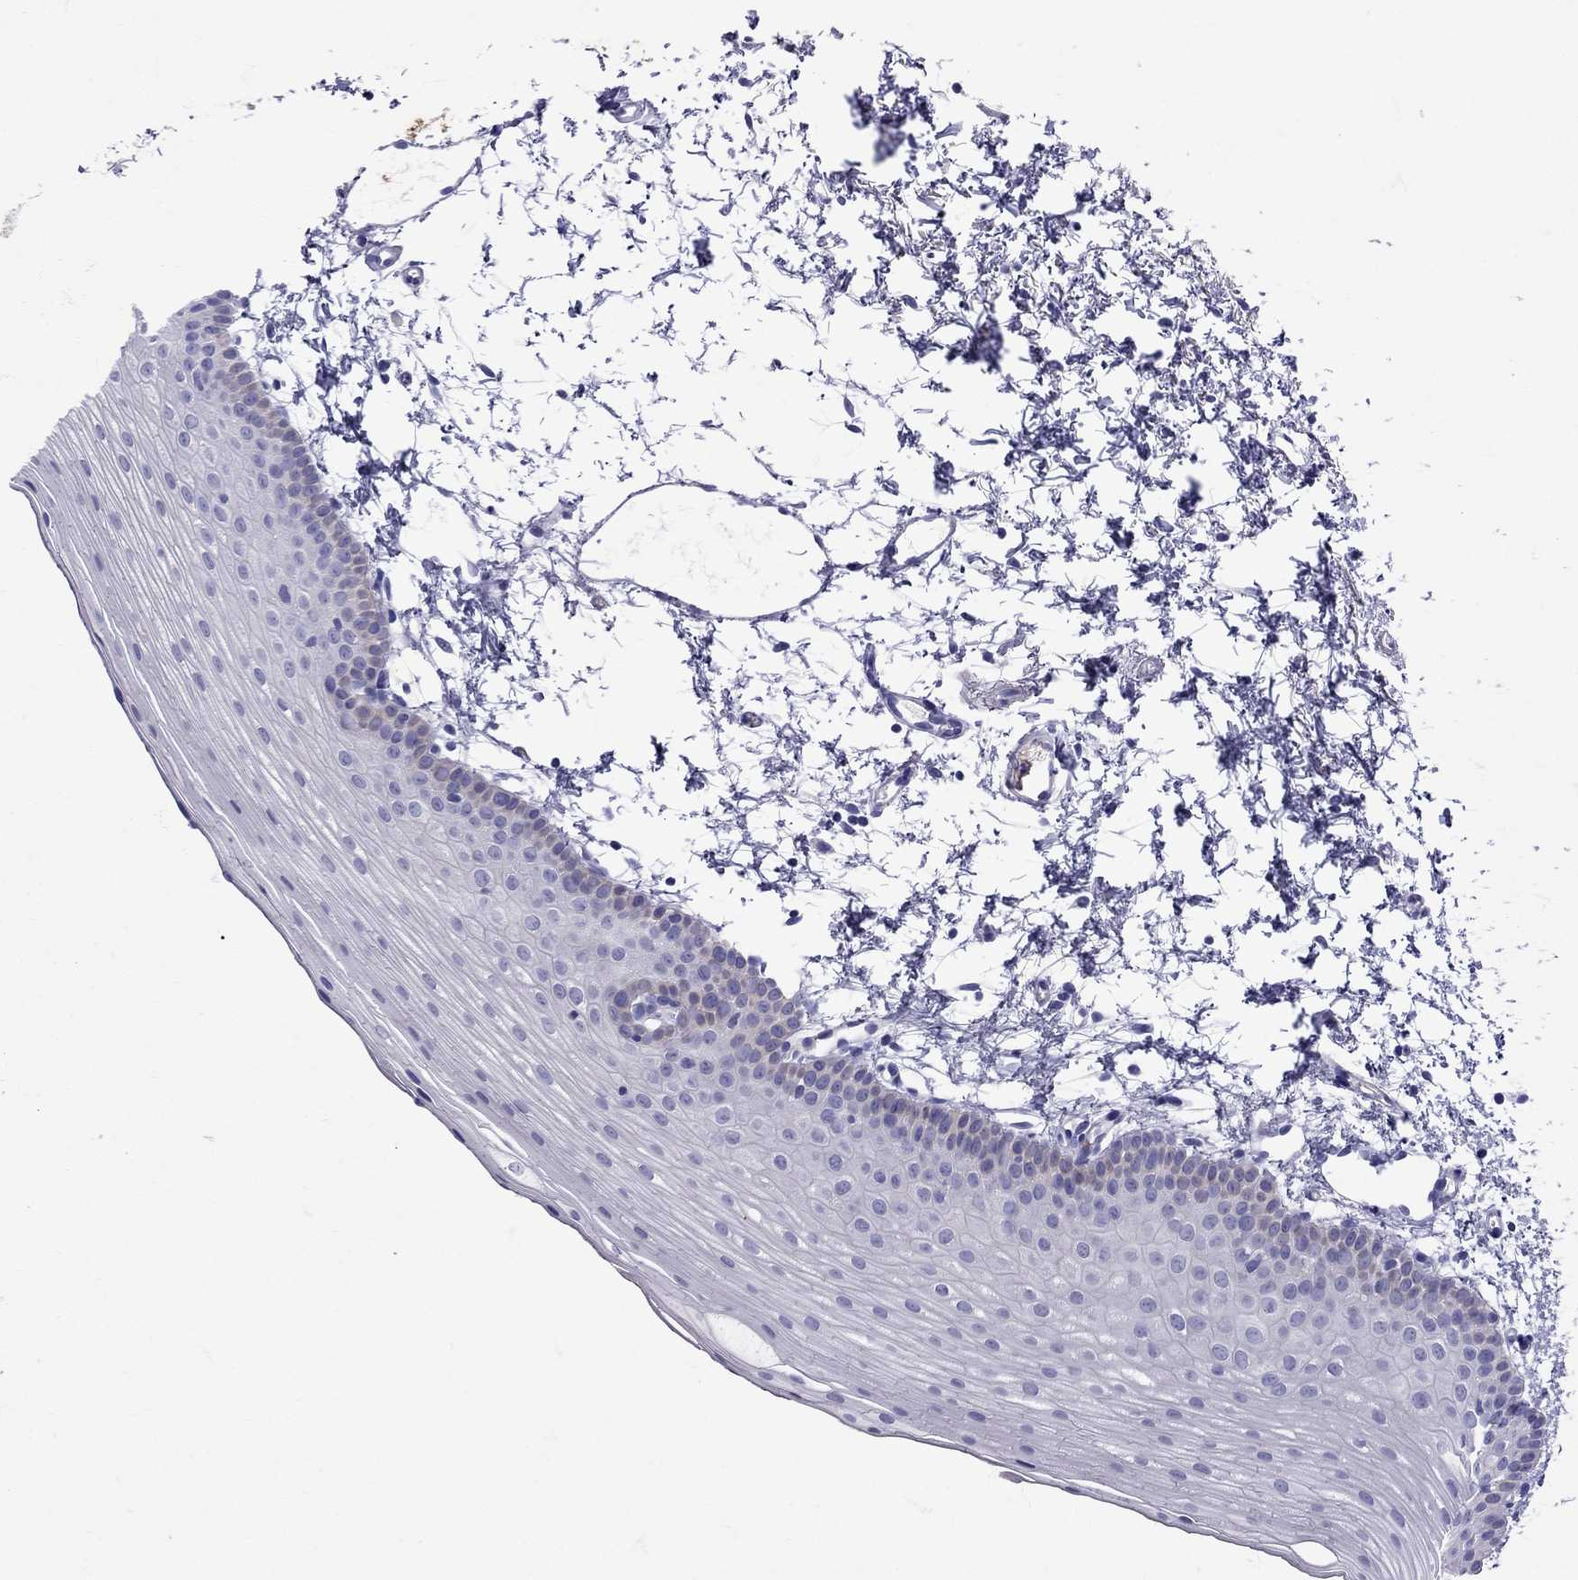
{"staining": {"intensity": "negative", "quantity": "none", "location": "none"}, "tissue": "oral mucosa", "cell_type": "Squamous epithelial cells", "image_type": "normal", "snomed": [{"axis": "morphology", "description": "Normal tissue, NOS"}, {"axis": "topography", "description": "Oral tissue"}], "caption": "This image is of normal oral mucosa stained with immunohistochemistry to label a protein in brown with the nuclei are counter-stained blue. There is no expression in squamous epithelial cells.", "gene": "TBR1", "patient": {"sex": "female", "age": 57}}